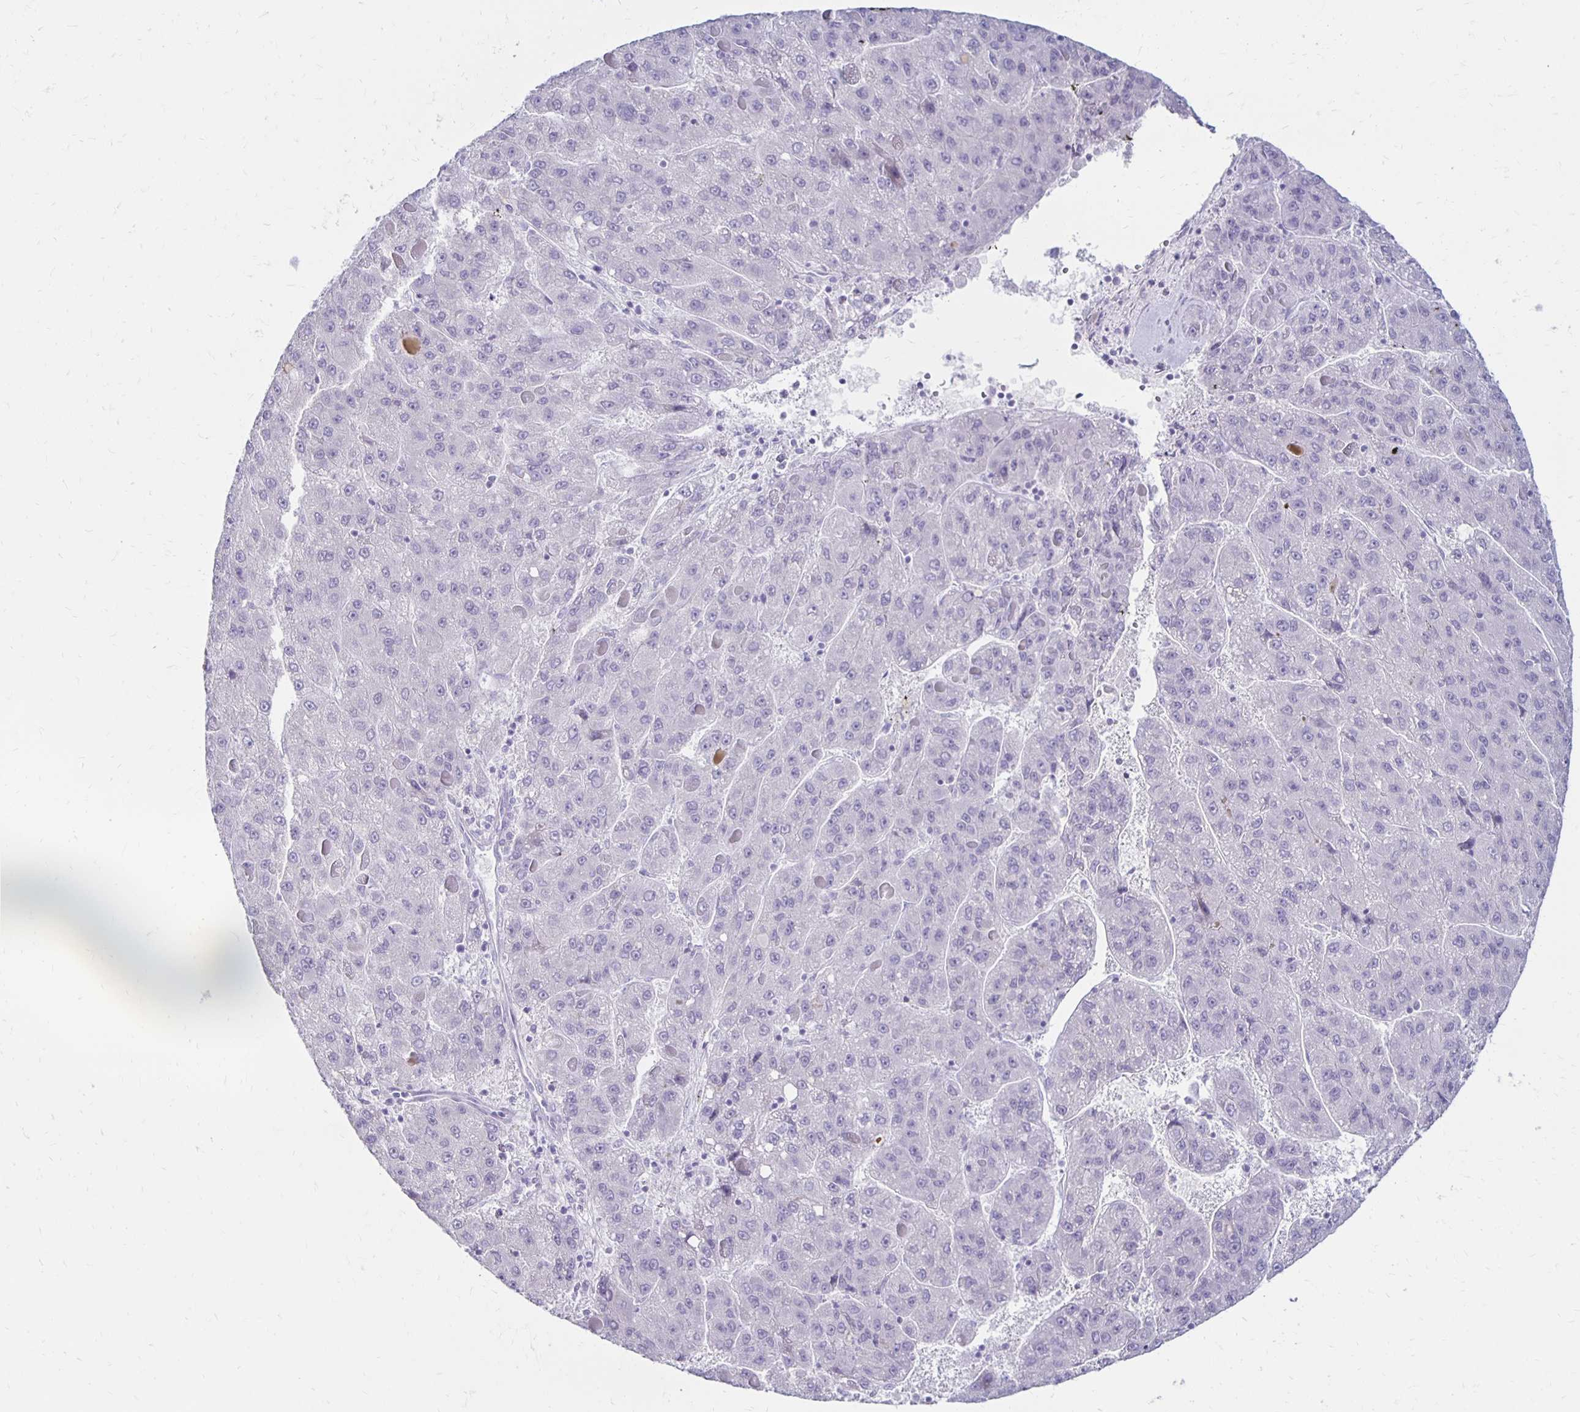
{"staining": {"intensity": "negative", "quantity": "none", "location": "none"}, "tissue": "liver cancer", "cell_type": "Tumor cells", "image_type": "cancer", "snomed": [{"axis": "morphology", "description": "Carcinoma, Hepatocellular, NOS"}, {"axis": "topography", "description": "Liver"}], "caption": "This is a image of immunohistochemistry staining of liver hepatocellular carcinoma, which shows no expression in tumor cells.", "gene": "RYR1", "patient": {"sex": "female", "age": 82}}